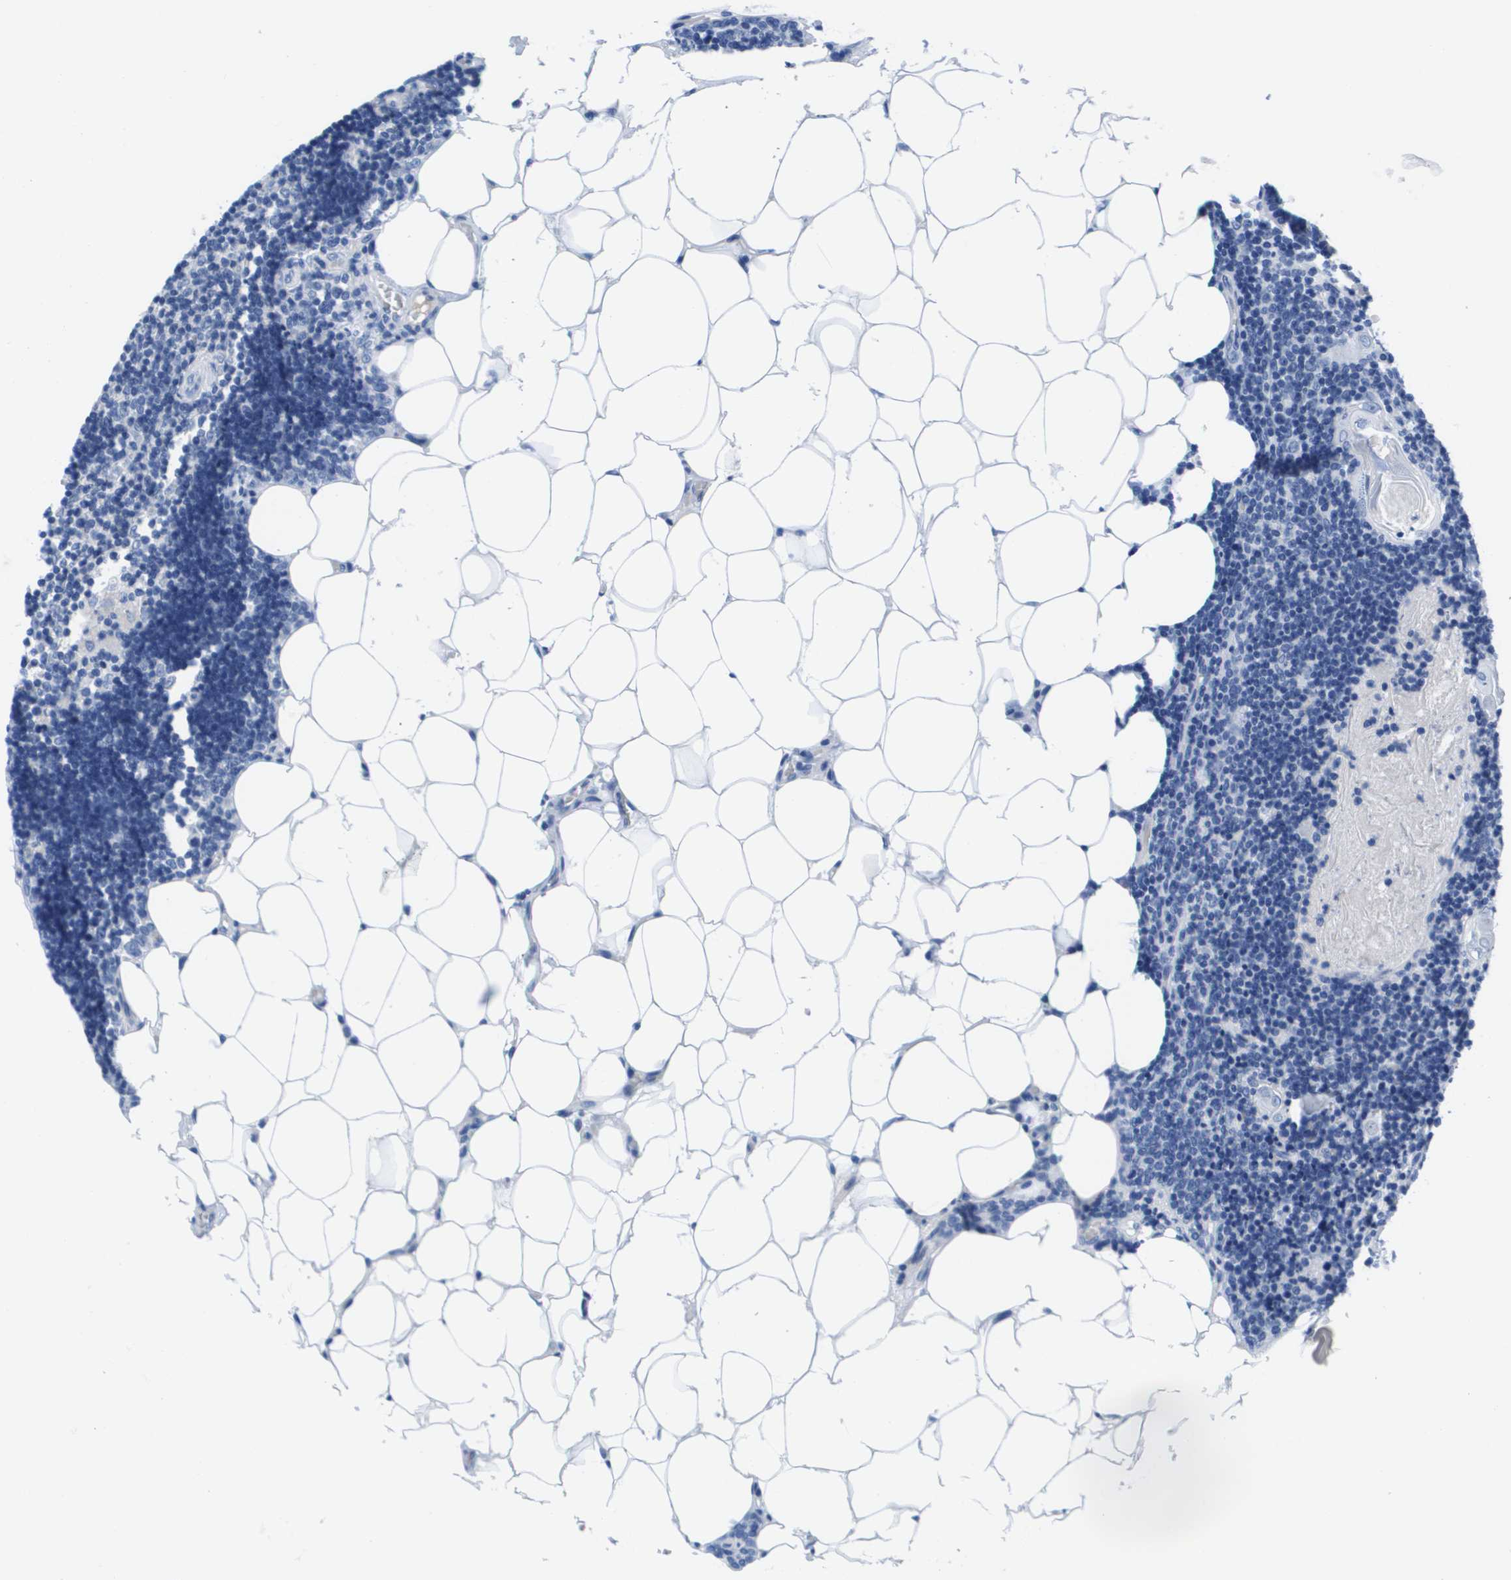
{"staining": {"intensity": "negative", "quantity": "none", "location": "none"}, "tissue": "lymph node", "cell_type": "Germinal center cells", "image_type": "normal", "snomed": [{"axis": "morphology", "description": "Normal tissue, NOS"}, {"axis": "topography", "description": "Lymph node"}], "caption": "Human lymph node stained for a protein using IHC displays no positivity in germinal center cells.", "gene": "APOA1", "patient": {"sex": "male", "age": 33}}